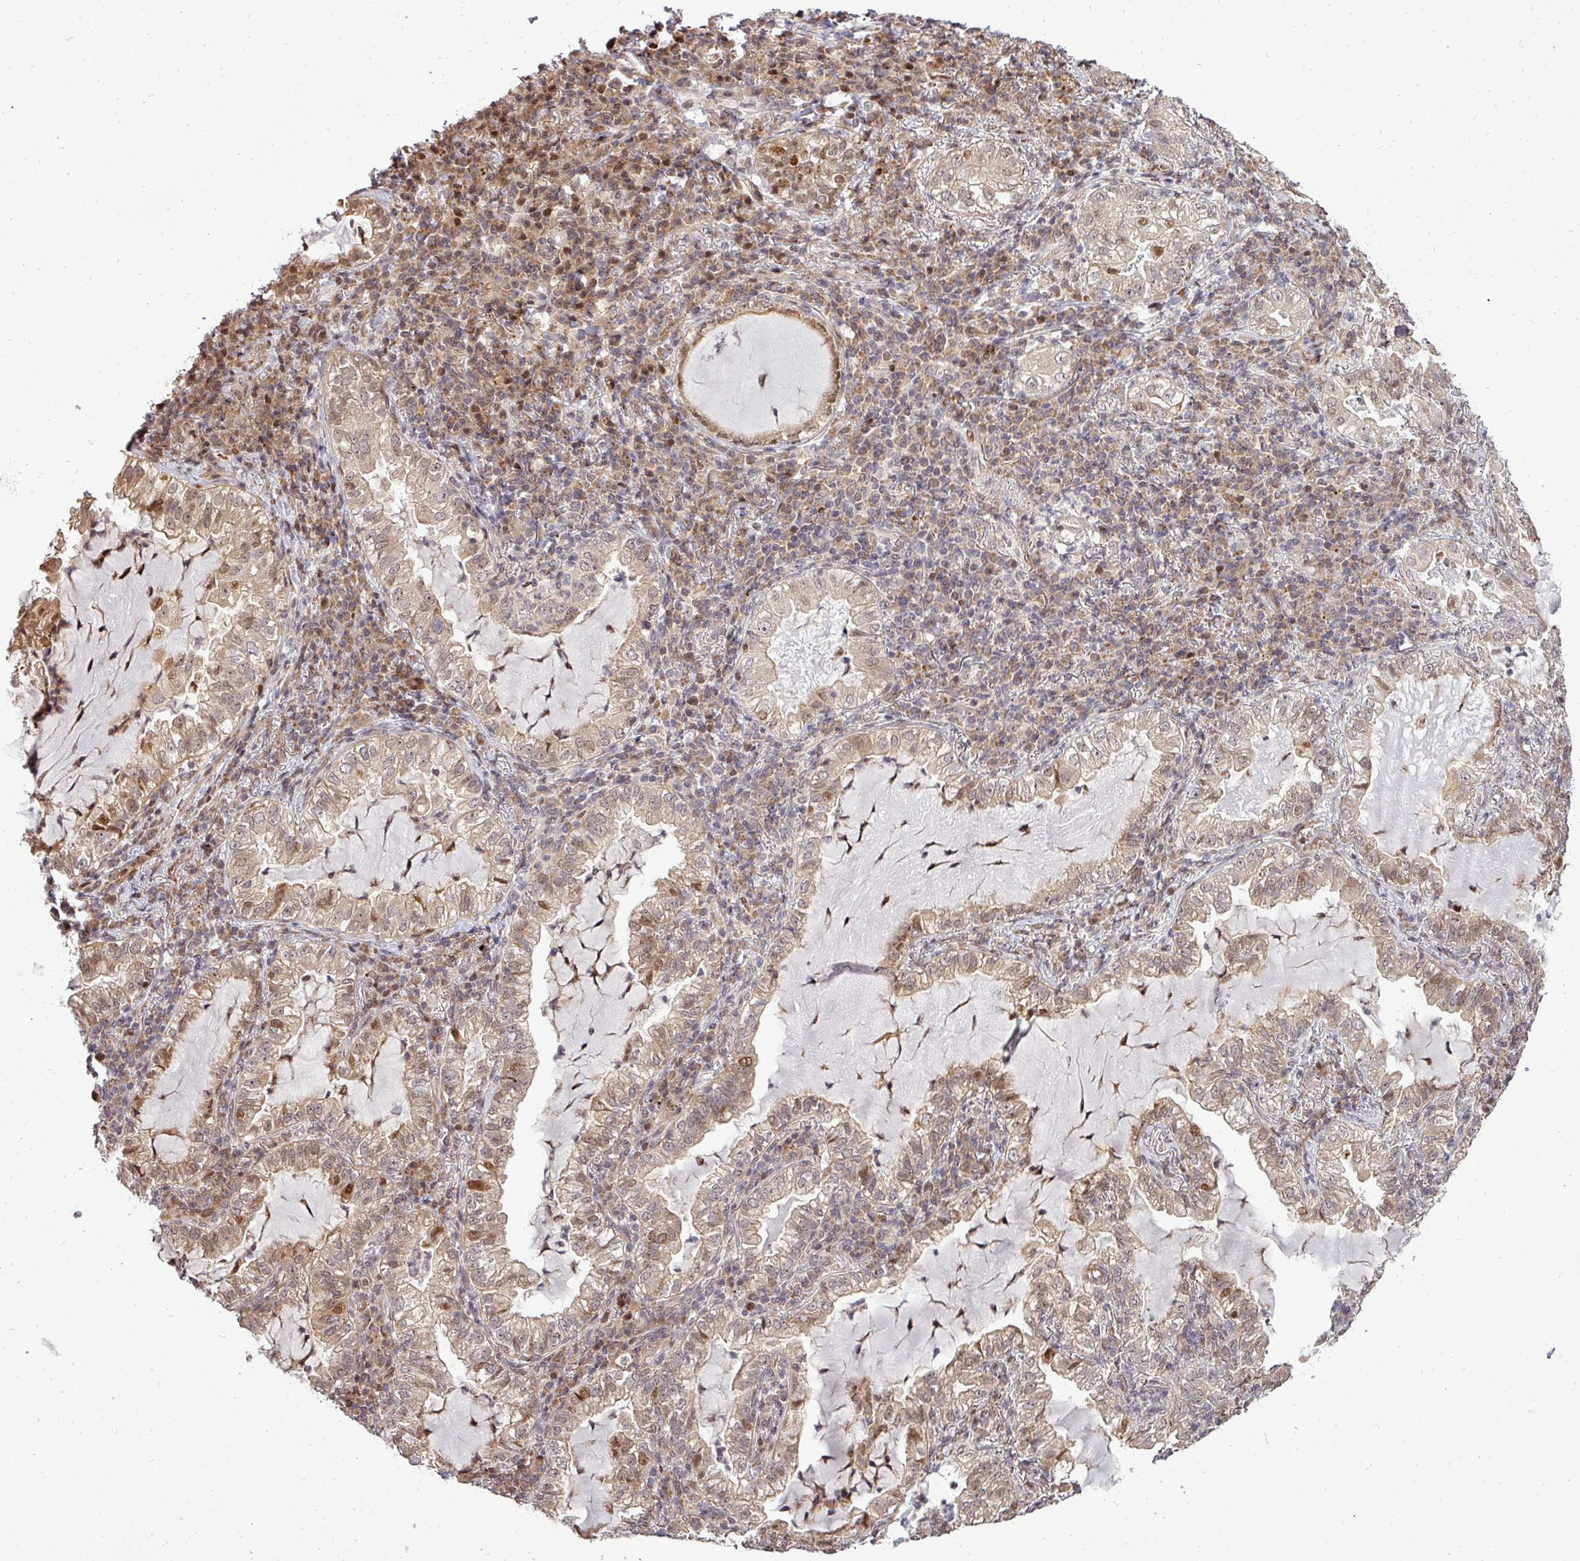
{"staining": {"intensity": "moderate", "quantity": ">75%", "location": "cytoplasmic/membranous,nuclear"}, "tissue": "lung cancer", "cell_type": "Tumor cells", "image_type": "cancer", "snomed": [{"axis": "morphology", "description": "Adenocarcinoma, NOS"}, {"axis": "topography", "description": "Lung"}], "caption": "Adenocarcinoma (lung) stained for a protein demonstrates moderate cytoplasmic/membranous and nuclear positivity in tumor cells. Using DAB (3,3'-diaminobenzidine) (brown) and hematoxylin (blue) stains, captured at high magnification using brightfield microscopy.", "gene": "PATZ1", "patient": {"sex": "female", "age": 73}}